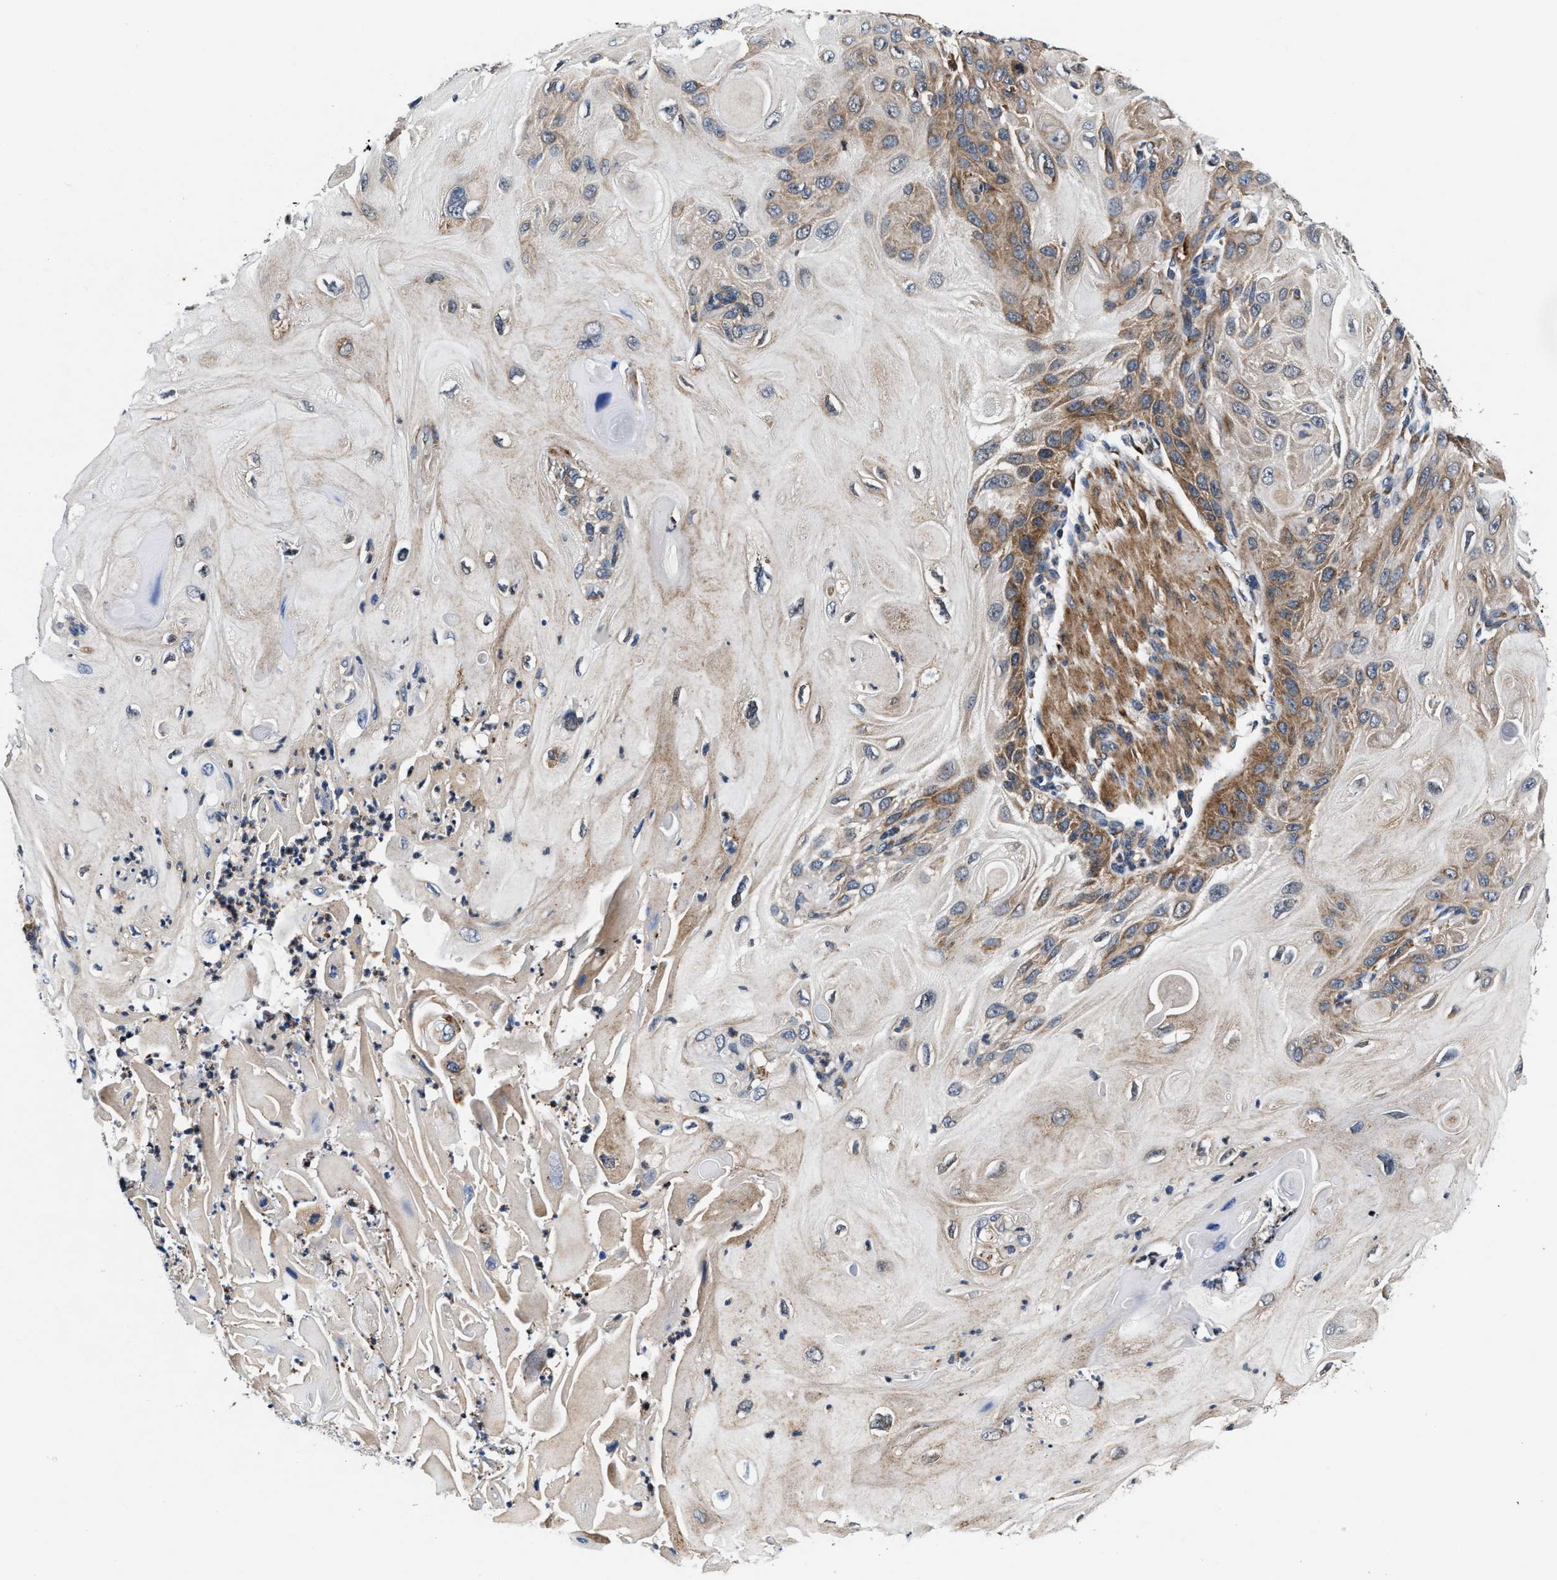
{"staining": {"intensity": "moderate", "quantity": "<25%", "location": "cytoplasmic/membranous"}, "tissue": "skin cancer", "cell_type": "Tumor cells", "image_type": "cancer", "snomed": [{"axis": "morphology", "description": "Squamous cell carcinoma, NOS"}, {"axis": "topography", "description": "Skin"}], "caption": "High-power microscopy captured an immunohistochemistry micrograph of squamous cell carcinoma (skin), revealing moderate cytoplasmic/membranous positivity in approximately <25% of tumor cells. (brown staining indicates protein expression, while blue staining denotes nuclei).", "gene": "SLC12A2", "patient": {"sex": "female", "age": 77}}